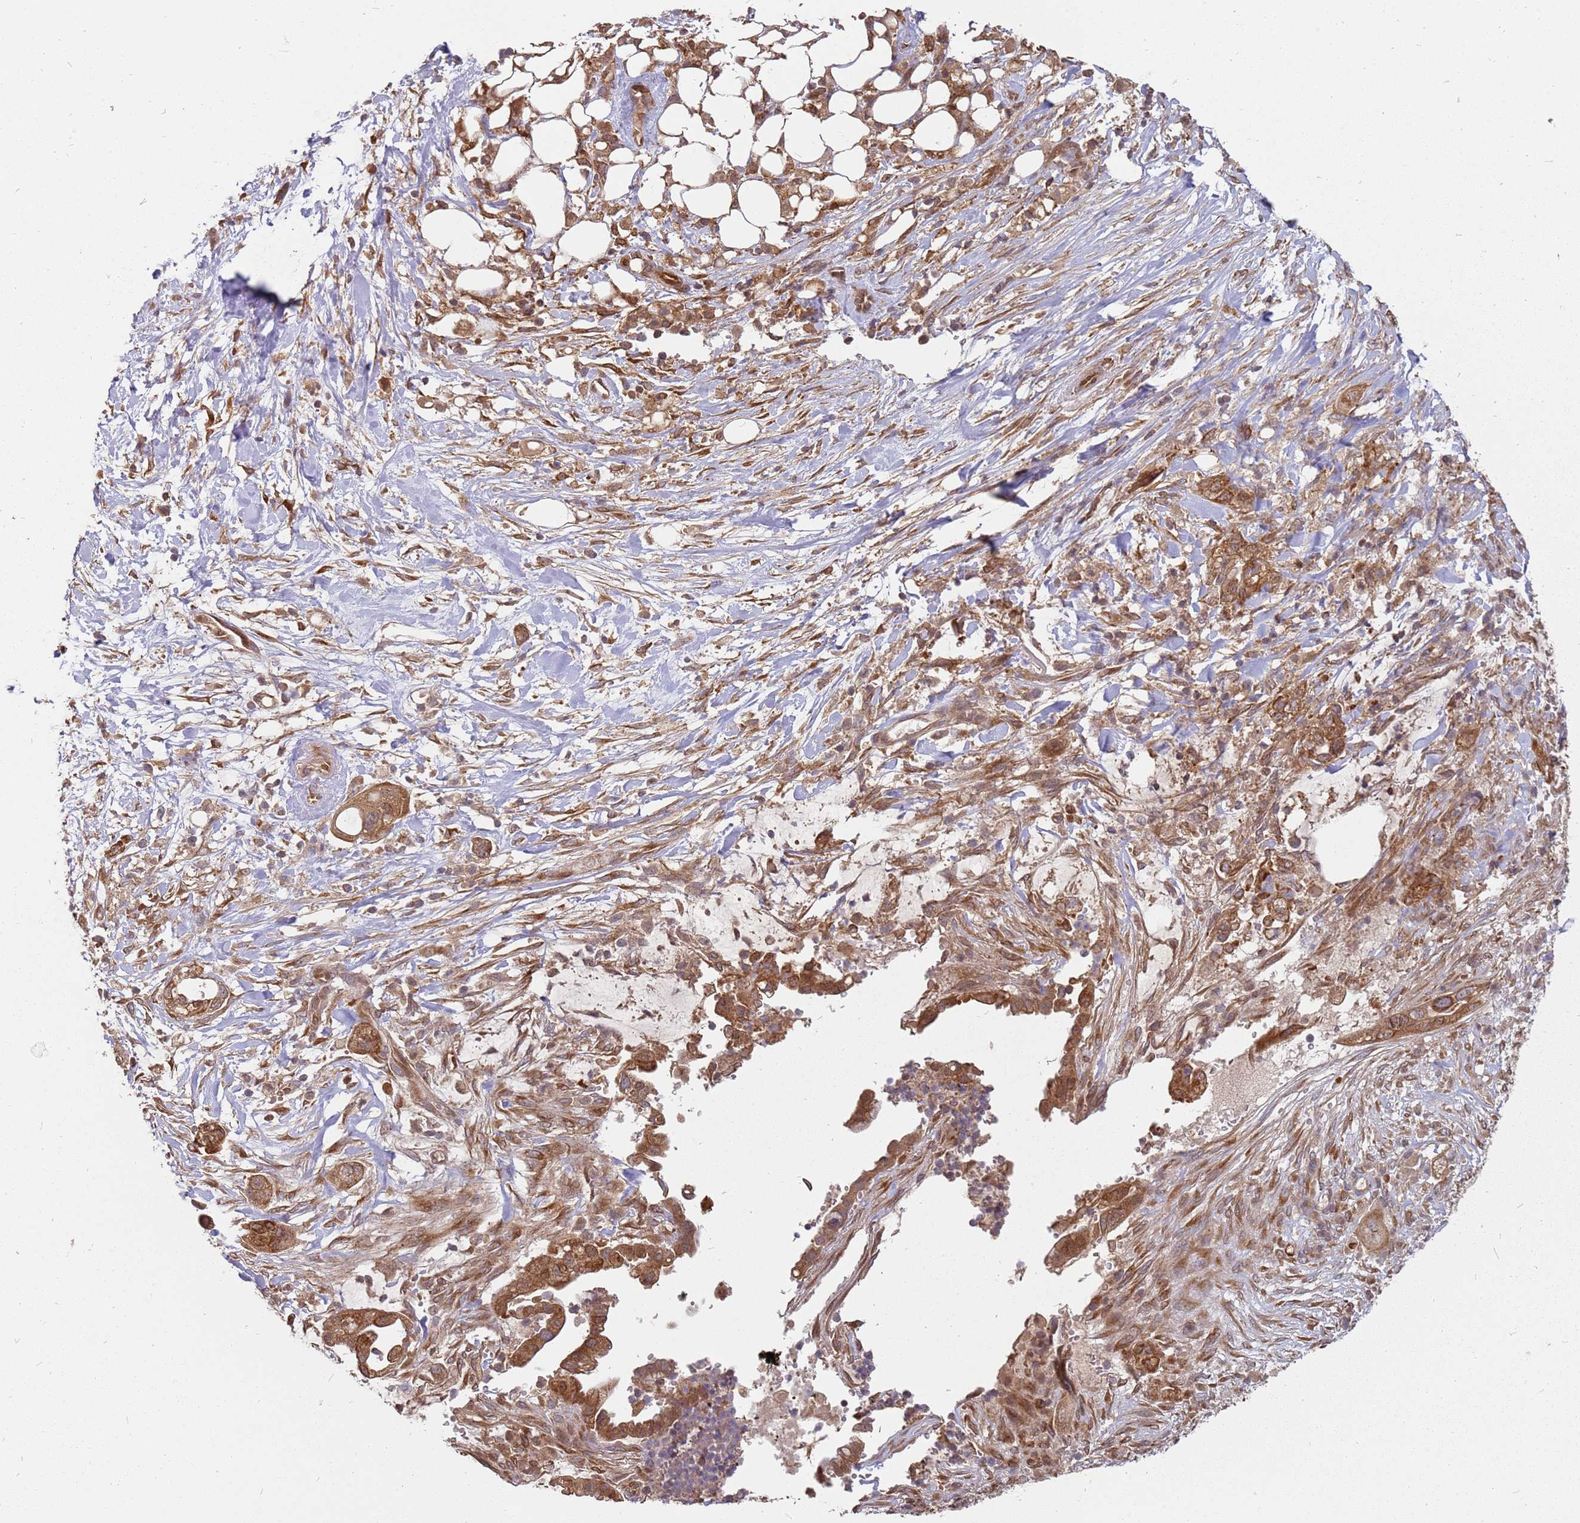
{"staining": {"intensity": "strong", "quantity": ">75%", "location": "cytoplasmic/membranous"}, "tissue": "pancreatic cancer", "cell_type": "Tumor cells", "image_type": "cancer", "snomed": [{"axis": "morphology", "description": "Adenocarcinoma, NOS"}, {"axis": "topography", "description": "Pancreas"}], "caption": "Strong cytoplasmic/membranous staining is present in about >75% of tumor cells in pancreatic cancer (adenocarcinoma).", "gene": "NUDT14", "patient": {"sex": "male", "age": 44}}